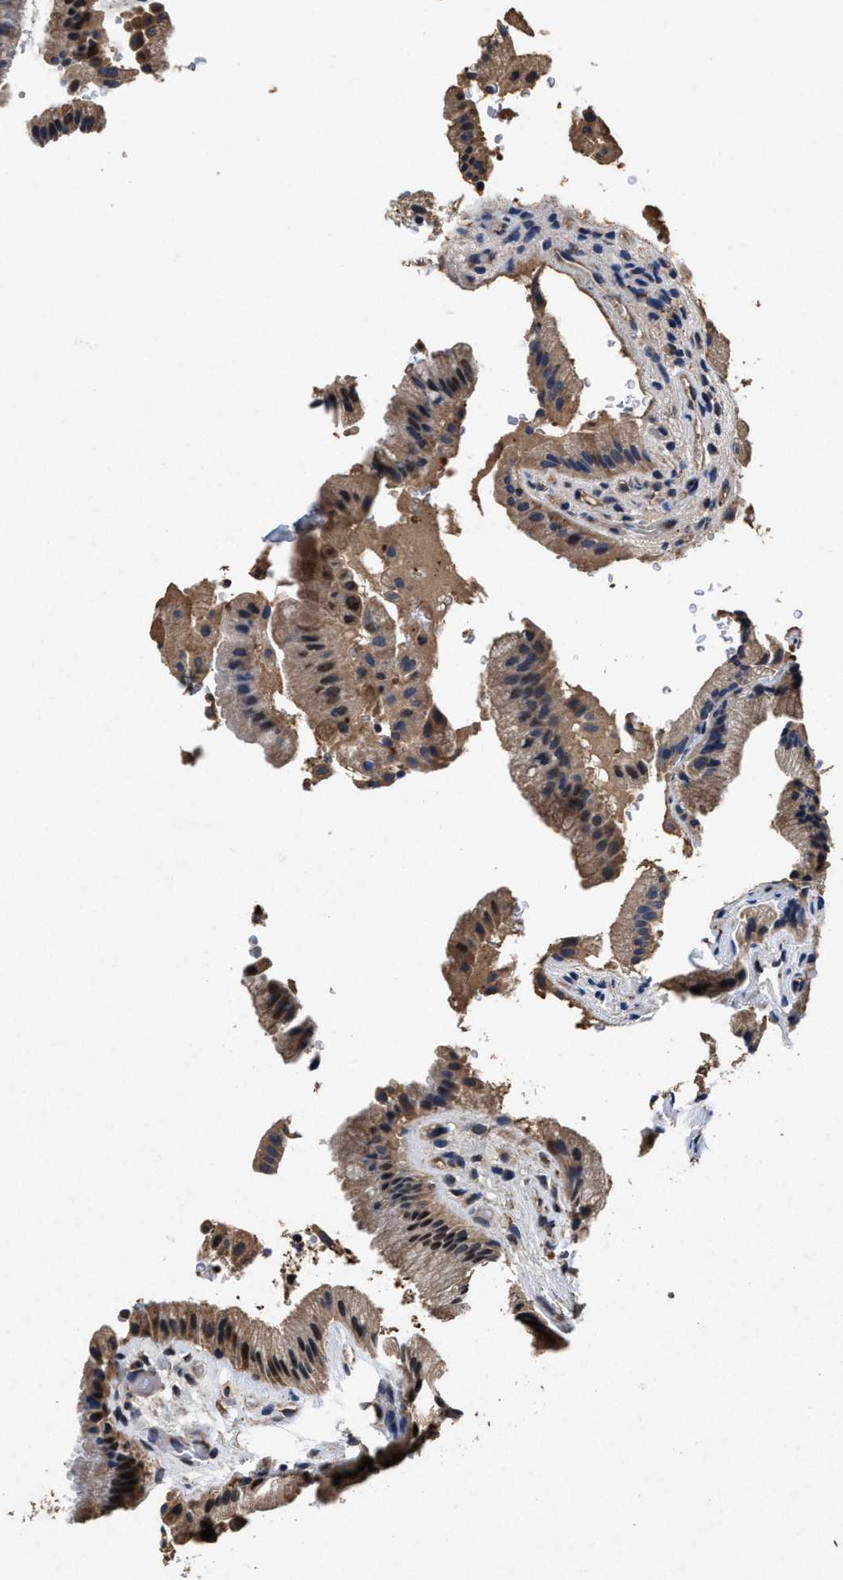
{"staining": {"intensity": "moderate", "quantity": ">75%", "location": "cytoplasmic/membranous,nuclear"}, "tissue": "gallbladder", "cell_type": "Glandular cells", "image_type": "normal", "snomed": [{"axis": "morphology", "description": "Normal tissue, NOS"}, {"axis": "topography", "description": "Gallbladder"}], "caption": "Human gallbladder stained with a brown dye reveals moderate cytoplasmic/membranous,nuclear positive staining in approximately >75% of glandular cells.", "gene": "TPST2", "patient": {"sex": "male", "age": 49}}